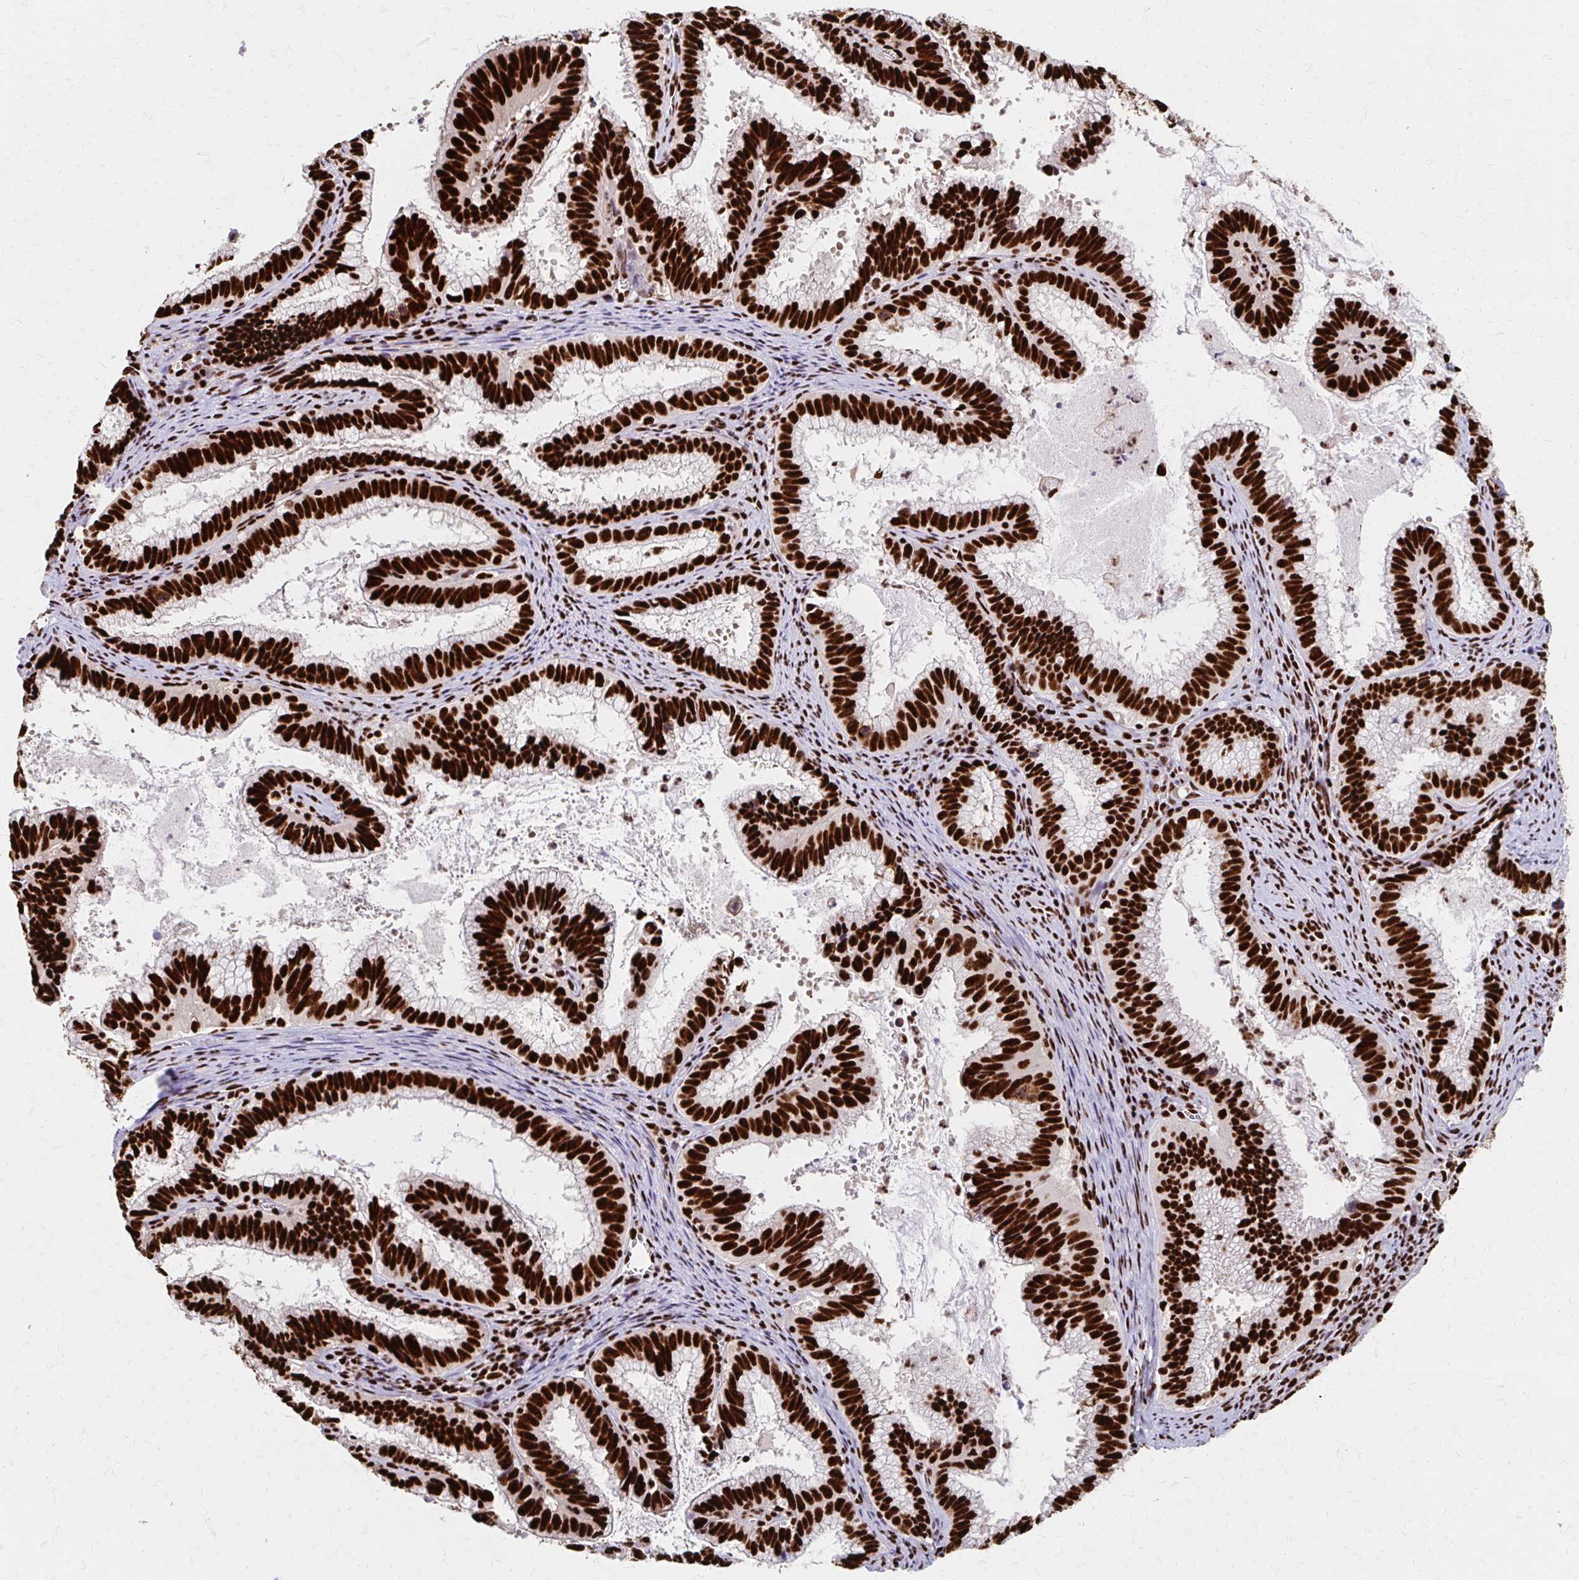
{"staining": {"intensity": "strong", "quantity": ">75%", "location": "nuclear"}, "tissue": "cervical cancer", "cell_type": "Tumor cells", "image_type": "cancer", "snomed": [{"axis": "morphology", "description": "Adenocarcinoma, NOS"}, {"axis": "topography", "description": "Cervix"}], "caption": "This image demonstrates cervical cancer stained with IHC to label a protein in brown. The nuclear of tumor cells show strong positivity for the protein. Nuclei are counter-stained blue.", "gene": "CNKSR3", "patient": {"sex": "female", "age": 61}}